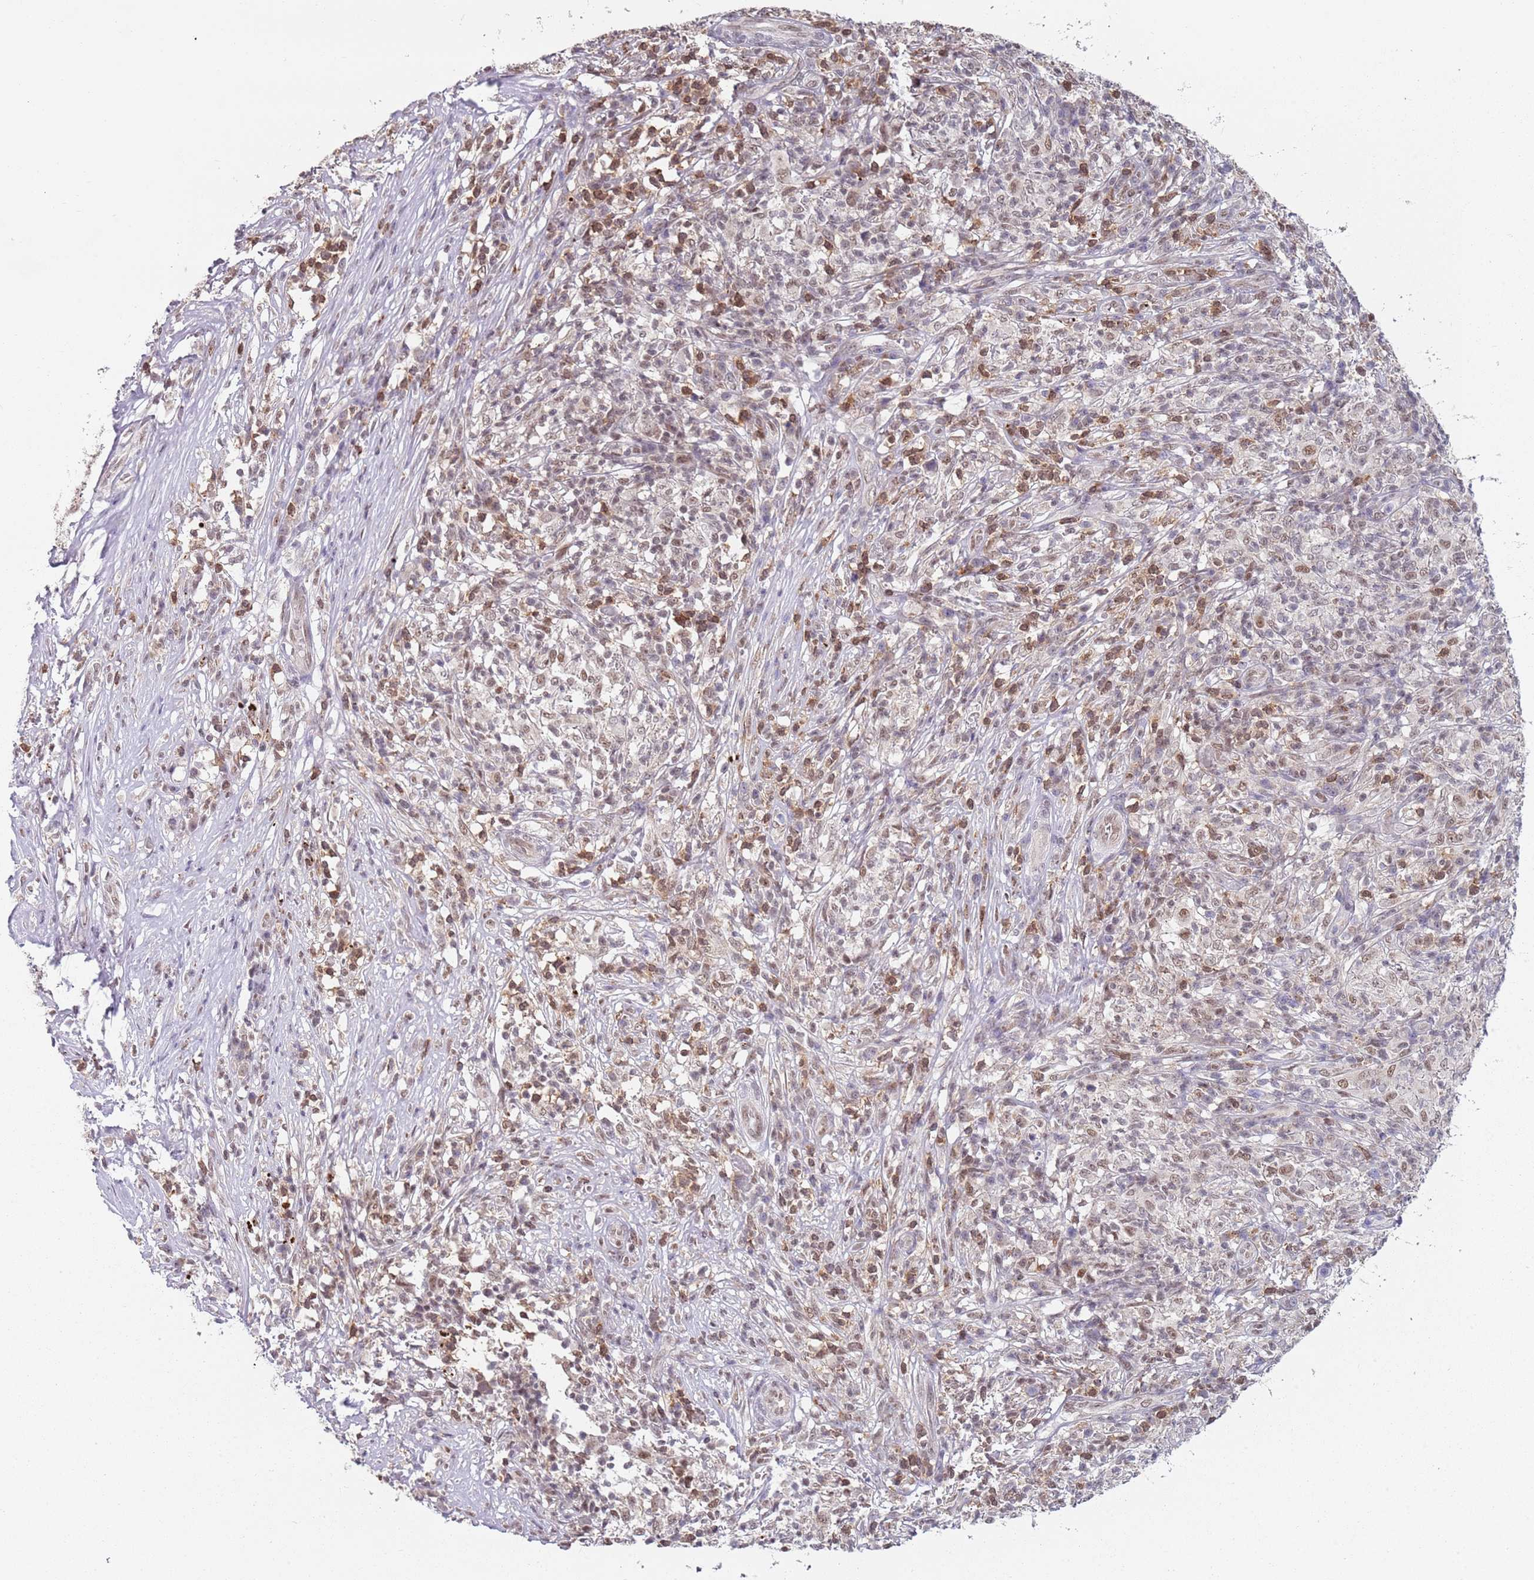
{"staining": {"intensity": "weak", "quantity": "25%-75%", "location": "nuclear"}, "tissue": "melanoma", "cell_type": "Tumor cells", "image_type": "cancer", "snomed": [{"axis": "morphology", "description": "Malignant melanoma, NOS"}, {"axis": "topography", "description": "Skin"}], "caption": "A low amount of weak nuclear expression is appreciated in about 25%-75% of tumor cells in melanoma tissue.", "gene": "SMARCAL1", "patient": {"sex": "male", "age": 66}}